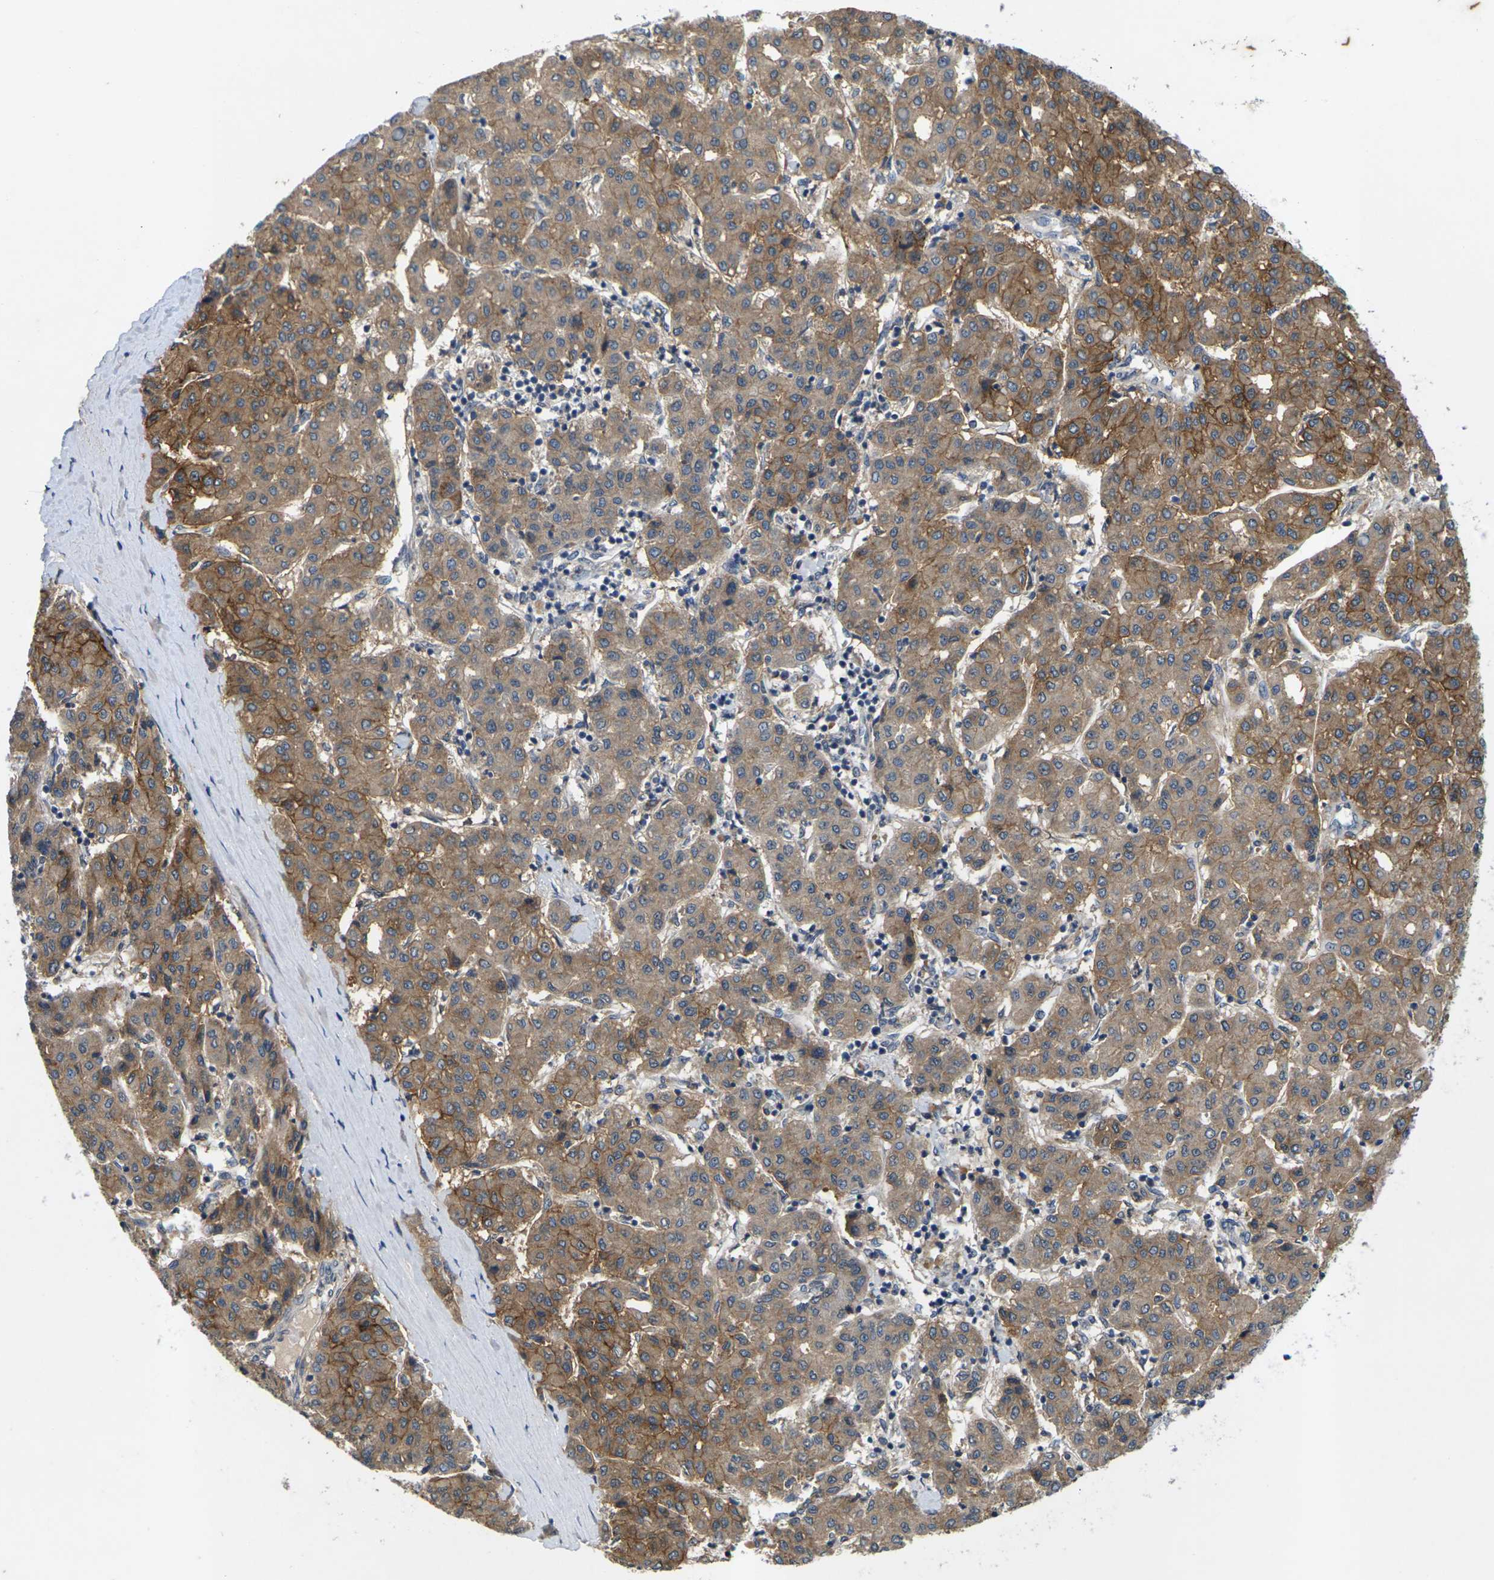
{"staining": {"intensity": "moderate", "quantity": ">75%", "location": "cytoplasmic/membranous"}, "tissue": "liver cancer", "cell_type": "Tumor cells", "image_type": "cancer", "snomed": [{"axis": "morphology", "description": "Carcinoma, Hepatocellular, NOS"}, {"axis": "topography", "description": "Liver"}], "caption": "Immunohistochemical staining of liver hepatocellular carcinoma exhibits medium levels of moderate cytoplasmic/membranous expression in about >75% of tumor cells.", "gene": "SLC2A2", "patient": {"sex": "male", "age": 65}}